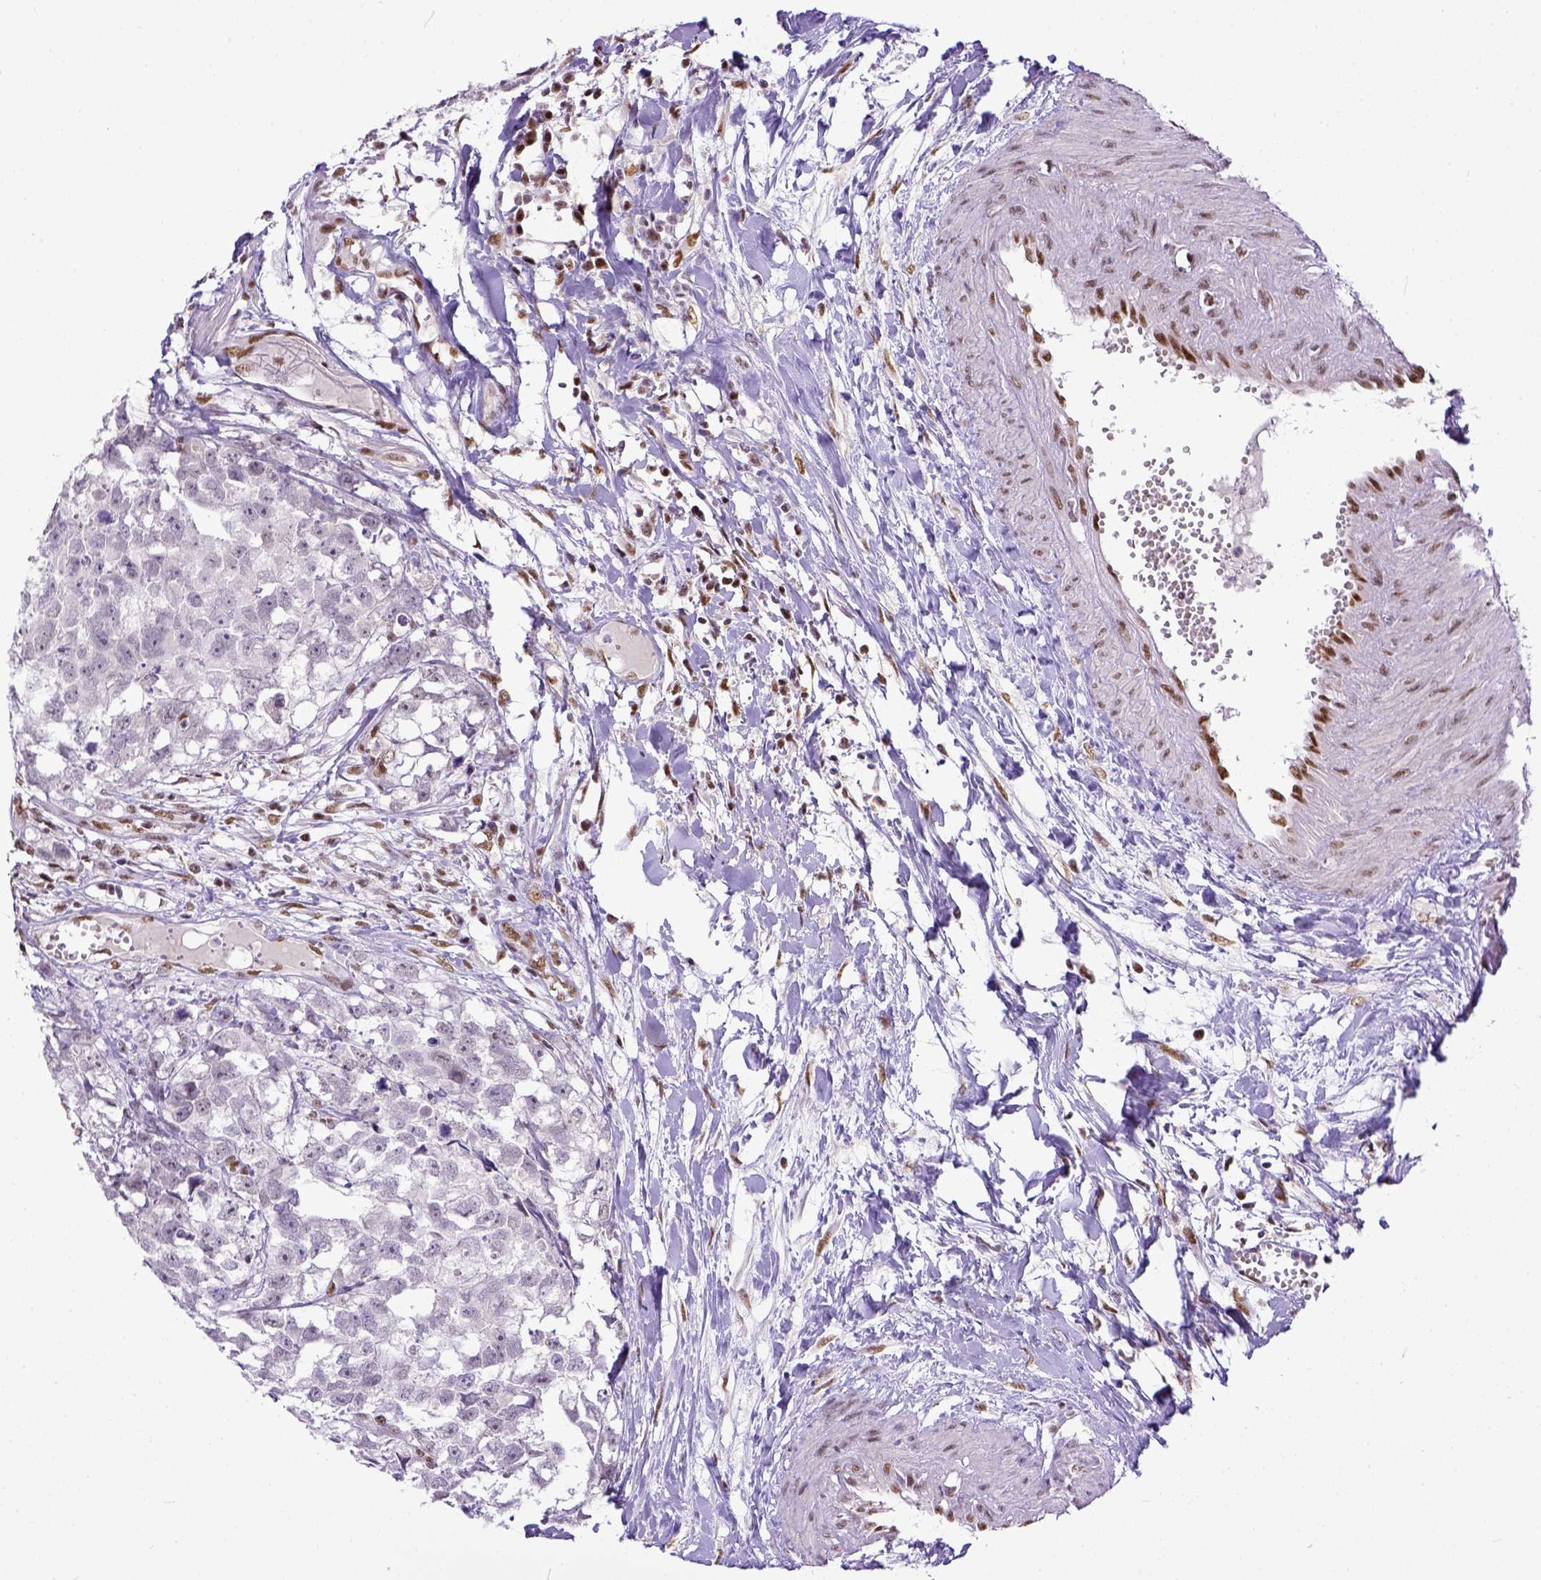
{"staining": {"intensity": "negative", "quantity": "none", "location": "none"}, "tissue": "testis cancer", "cell_type": "Tumor cells", "image_type": "cancer", "snomed": [{"axis": "morphology", "description": "Carcinoma, Embryonal, NOS"}, {"axis": "morphology", "description": "Teratoma, malignant, NOS"}, {"axis": "topography", "description": "Testis"}], "caption": "IHC image of human teratoma (malignant) (testis) stained for a protein (brown), which exhibits no positivity in tumor cells. (DAB (3,3'-diaminobenzidine) IHC, high magnification).", "gene": "ERCC1", "patient": {"sex": "male", "age": 44}}